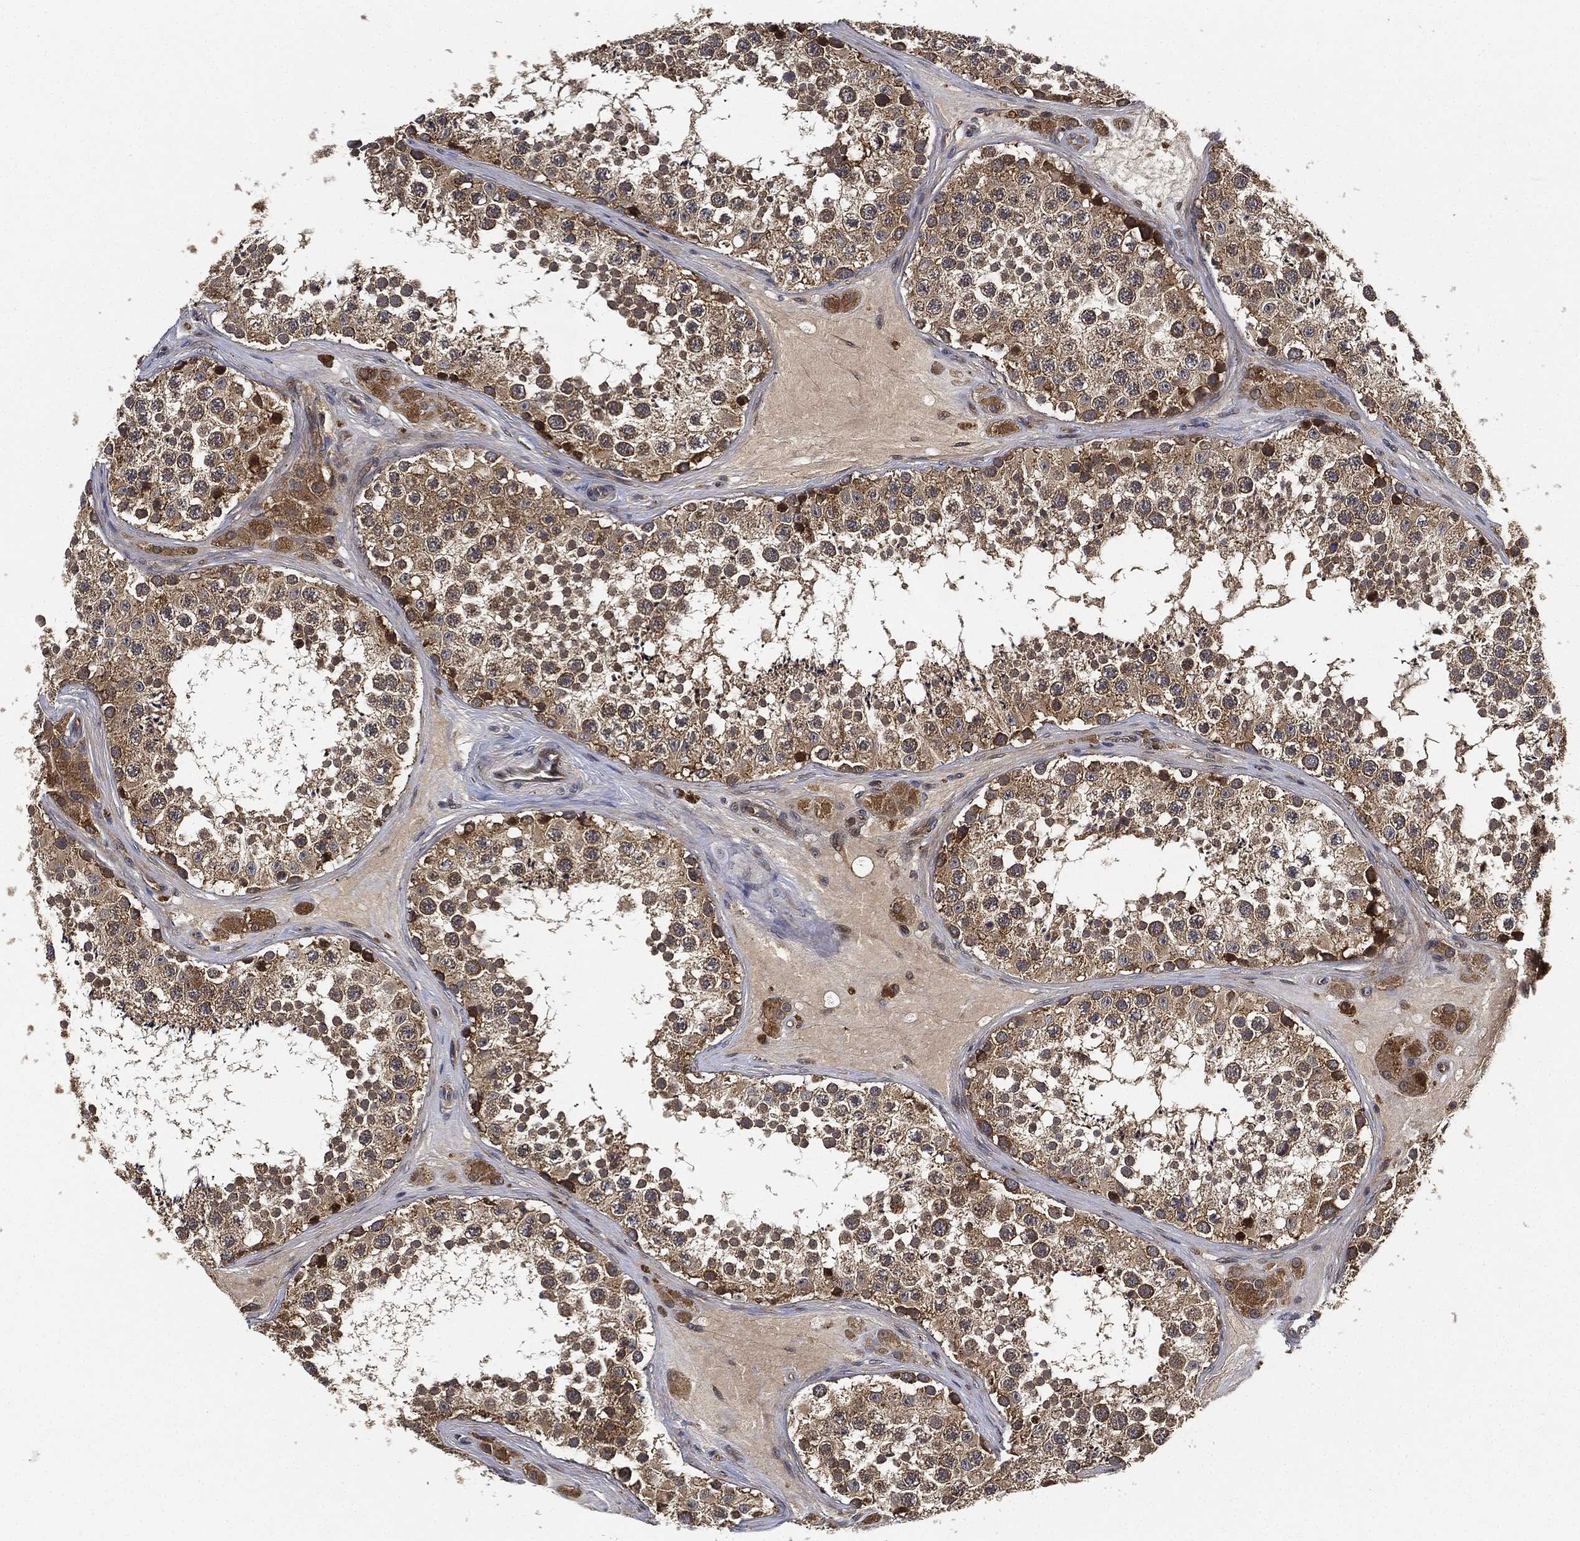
{"staining": {"intensity": "moderate", "quantity": ">75%", "location": "cytoplasmic/membranous"}, "tissue": "testis", "cell_type": "Cells in seminiferous ducts", "image_type": "normal", "snomed": [{"axis": "morphology", "description": "Normal tissue, NOS"}, {"axis": "topography", "description": "Testis"}], "caption": "High-power microscopy captured an immunohistochemistry (IHC) image of unremarkable testis, revealing moderate cytoplasmic/membranous staining in approximately >75% of cells in seminiferous ducts.", "gene": "MLST8", "patient": {"sex": "male", "age": 41}}